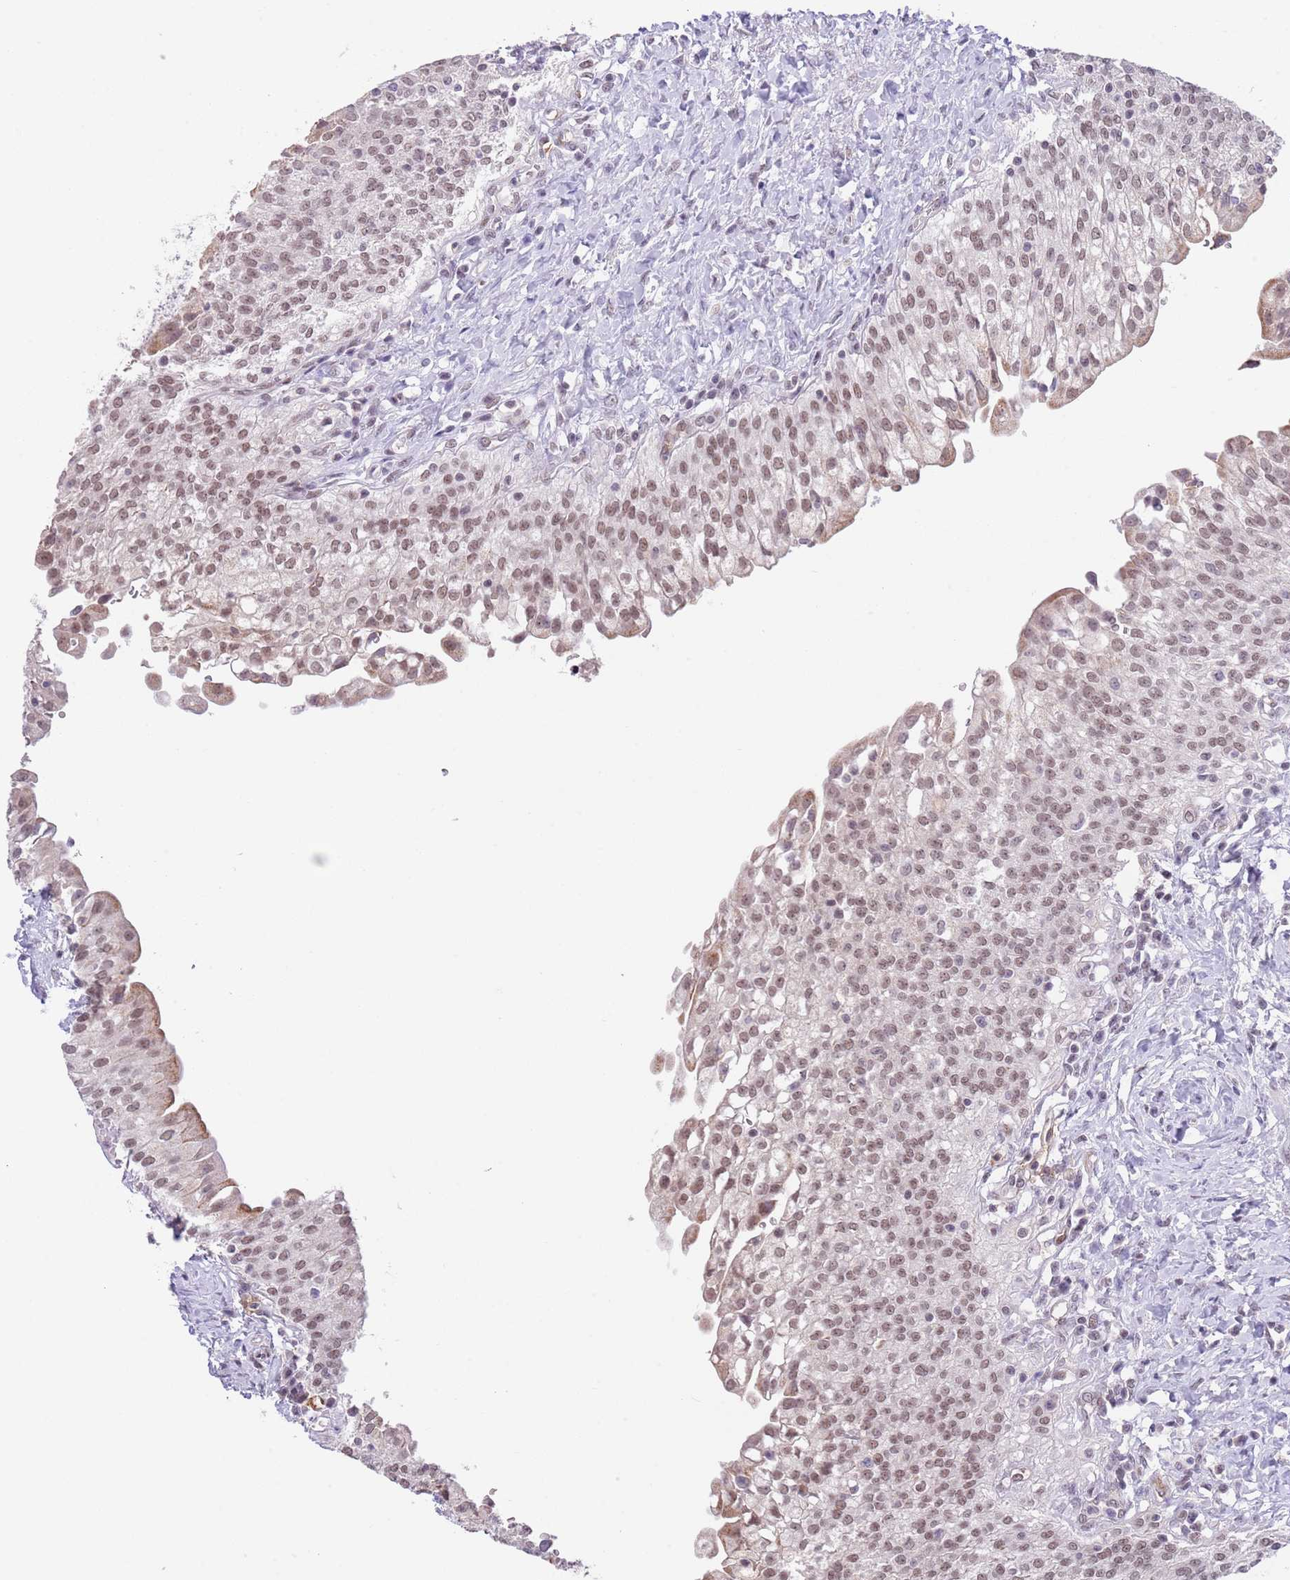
{"staining": {"intensity": "moderate", "quantity": ">75%", "location": "nuclear"}, "tissue": "urinary bladder", "cell_type": "Urothelial cells", "image_type": "normal", "snomed": [{"axis": "morphology", "description": "Normal tissue, NOS"}, {"axis": "morphology", "description": "Inflammation, NOS"}, {"axis": "topography", "description": "Urinary bladder"}], "caption": "Brown immunohistochemical staining in normal urinary bladder demonstrates moderate nuclear positivity in approximately >75% of urothelial cells. Nuclei are stained in blue.", "gene": "RFX1", "patient": {"sex": "male", "age": 64}}